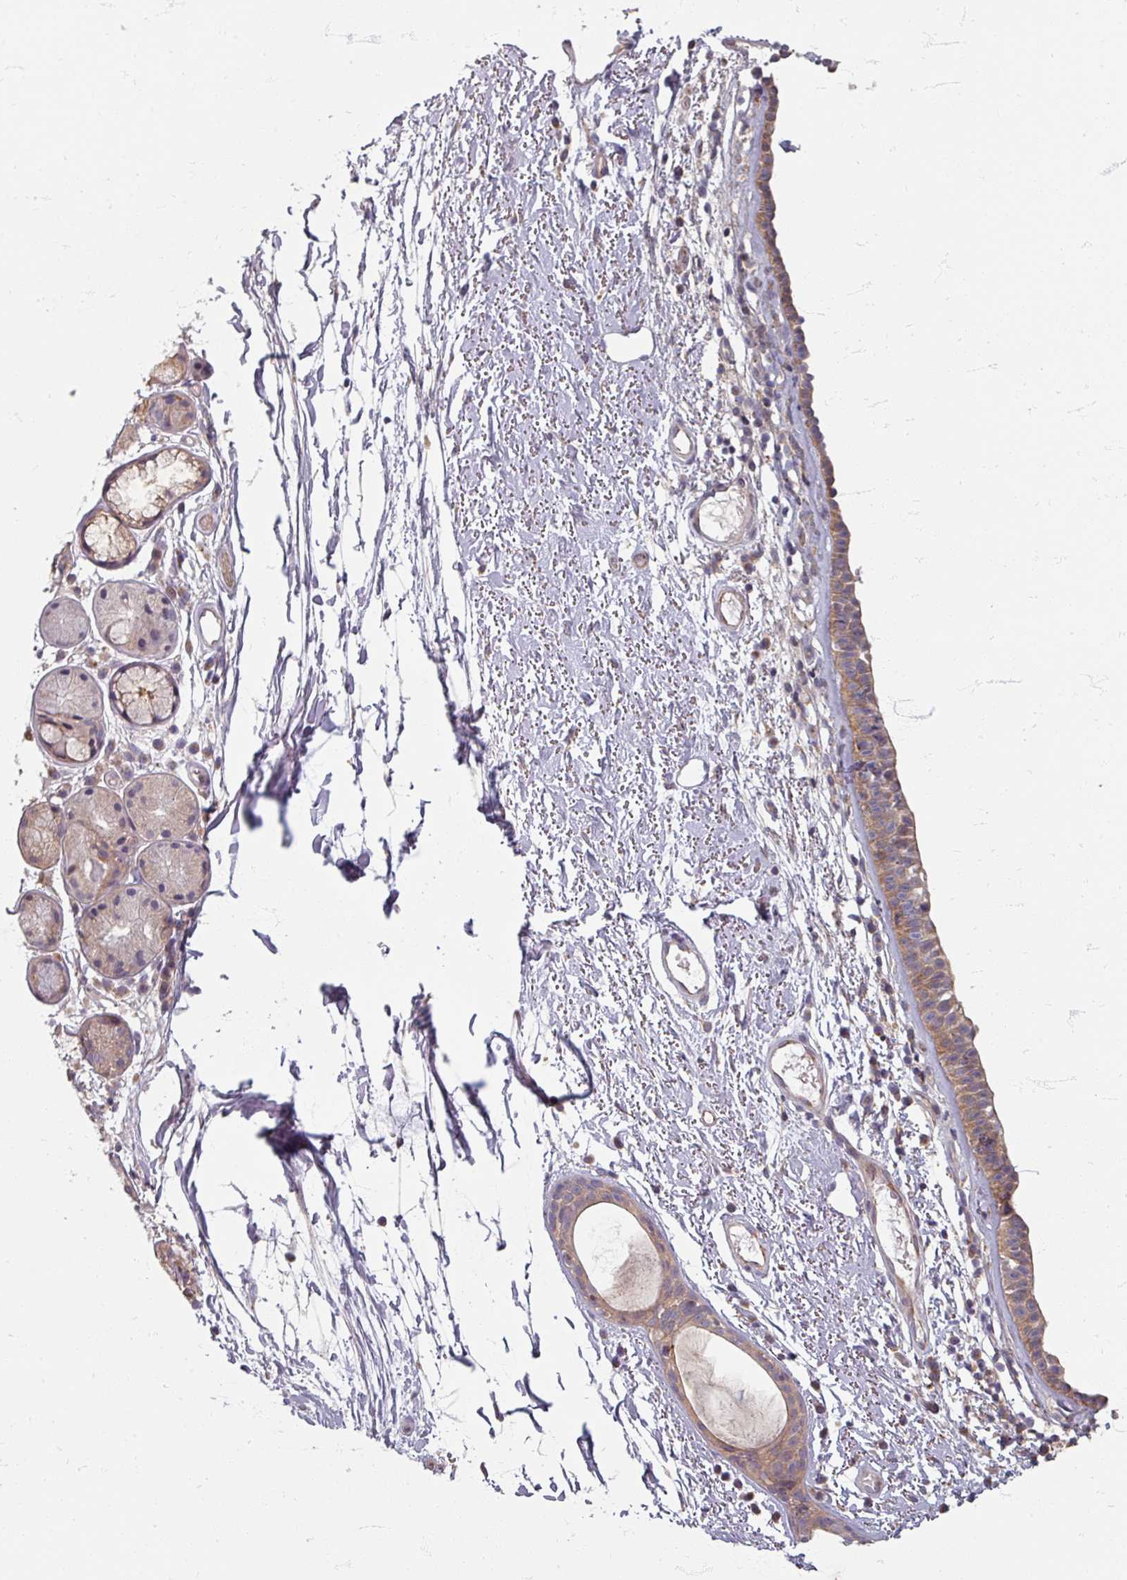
{"staining": {"intensity": "moderate", "quantity": ">75%", "location": "cytoplasmic/membranous"}, "tissue": "nasopharynx", "cell_type": "Respiratory epithelial cells", "image_type": "normal", "snomed": [{"axis": "morphology", "description": "Normal tissue, NOS"}, {"axis": "topography", "description": "Cartilage tissue"}, {"axis": "topography", "description": "Nasopharynx"}], "caption": "This is an image of IHC staining of benign nasopharynx, which shows moderate expression in the cytoplasmic/membranous of respiratory epithelial cells.", "gene": "STAM", "patient": {"sex": "male", "age": 56}}